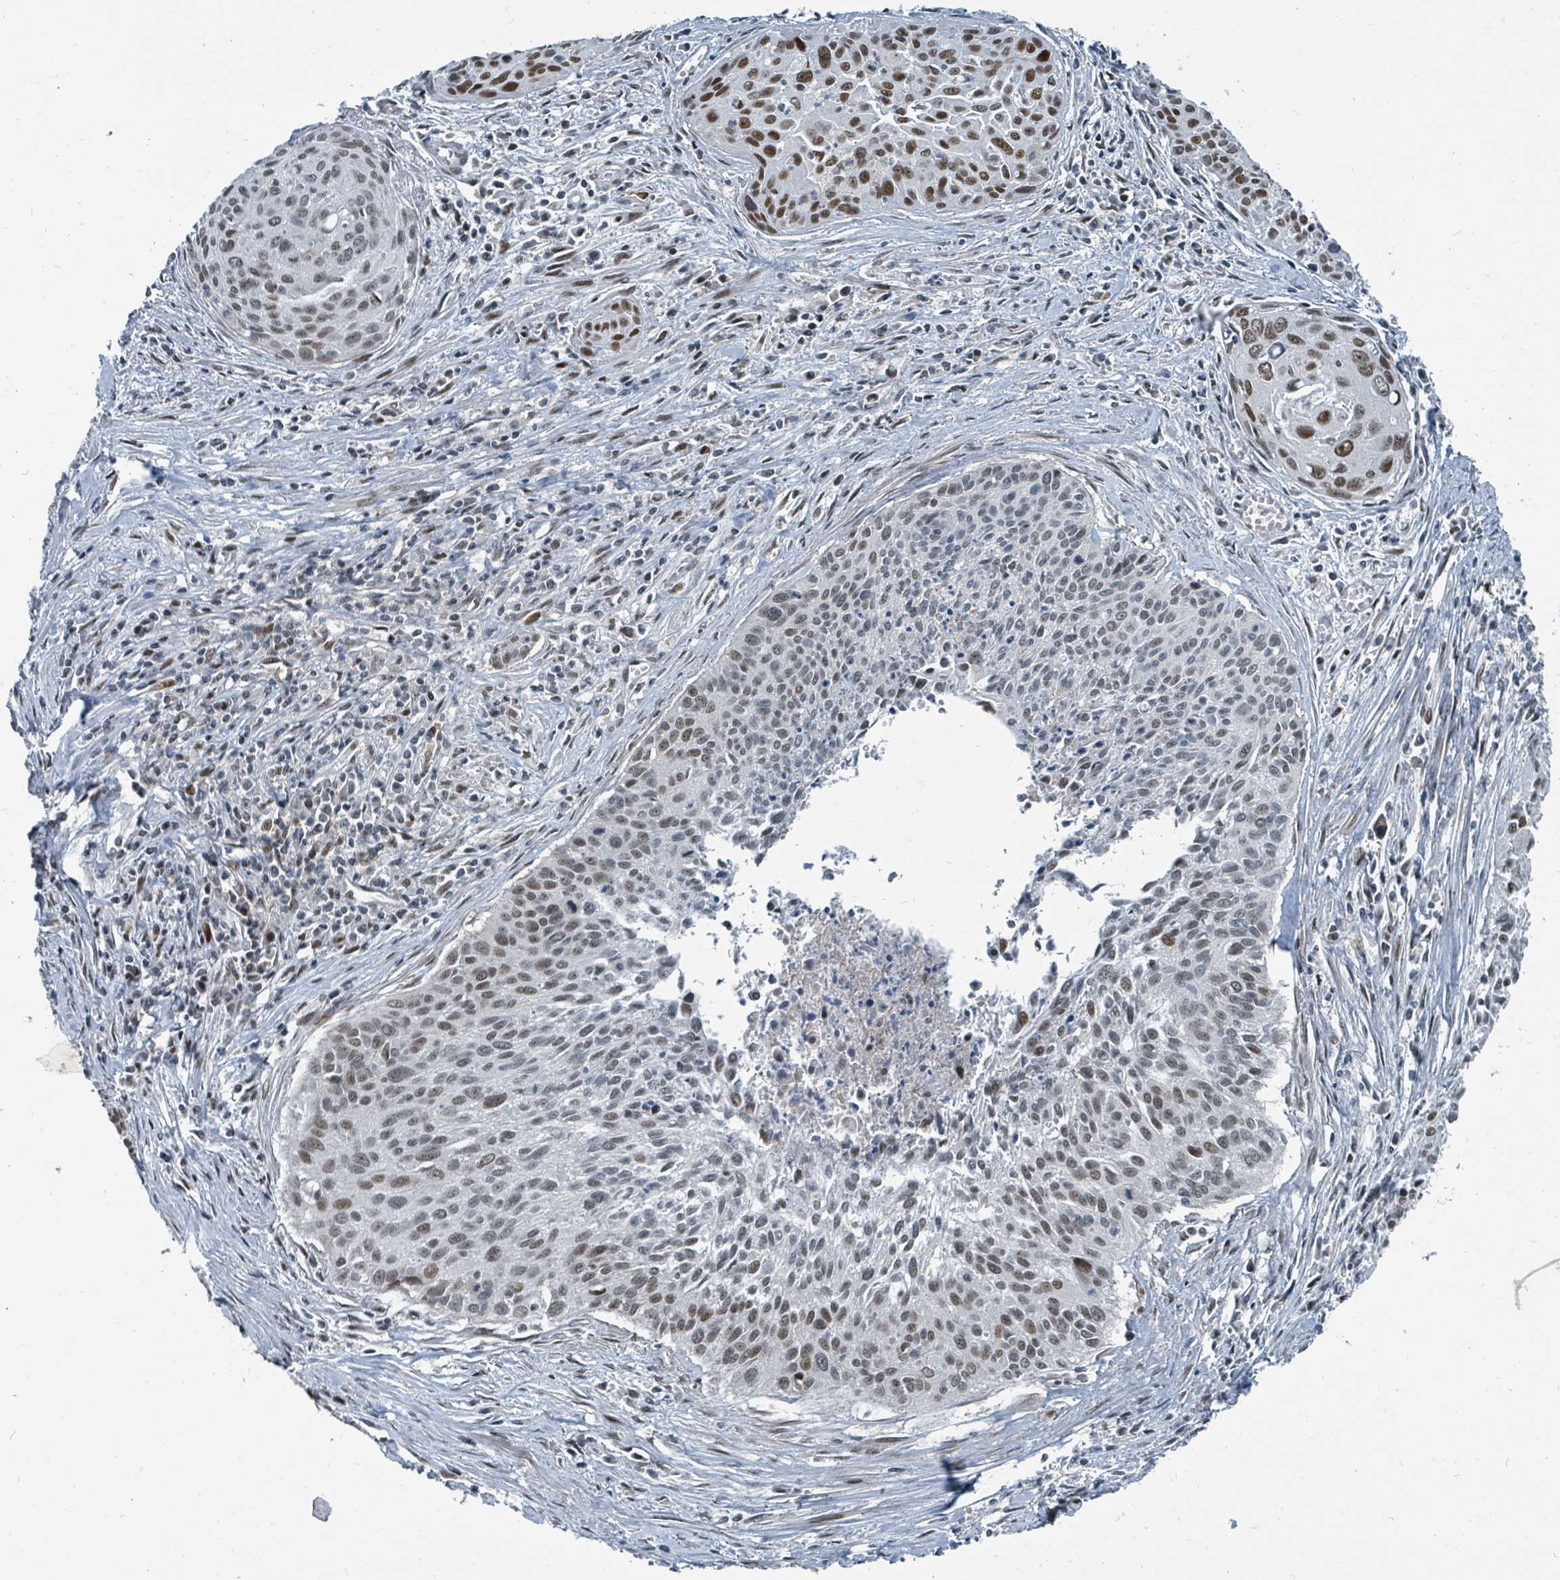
{"staining": {"intensity": "moderate", "quantity": ">75%", "location": "nuclear"}, "tissue": "cervical cancer", "cell_type": "Tumor cells", "image_type": "cancer", "snomed": [{"axis": "morphology", "description": "Squamous cell carcinoma, NOS"}, {"axis": "topography", "description": "Cervix"}], "caption": "Immunohistochemical staining of cervical cancer (squamous cell carcinoma) displays medium levels of moderate nuclear positivity in about >75% of tumor cells.", "gene": "UCK1", "patient": {"sex": "female", "age": 55}}